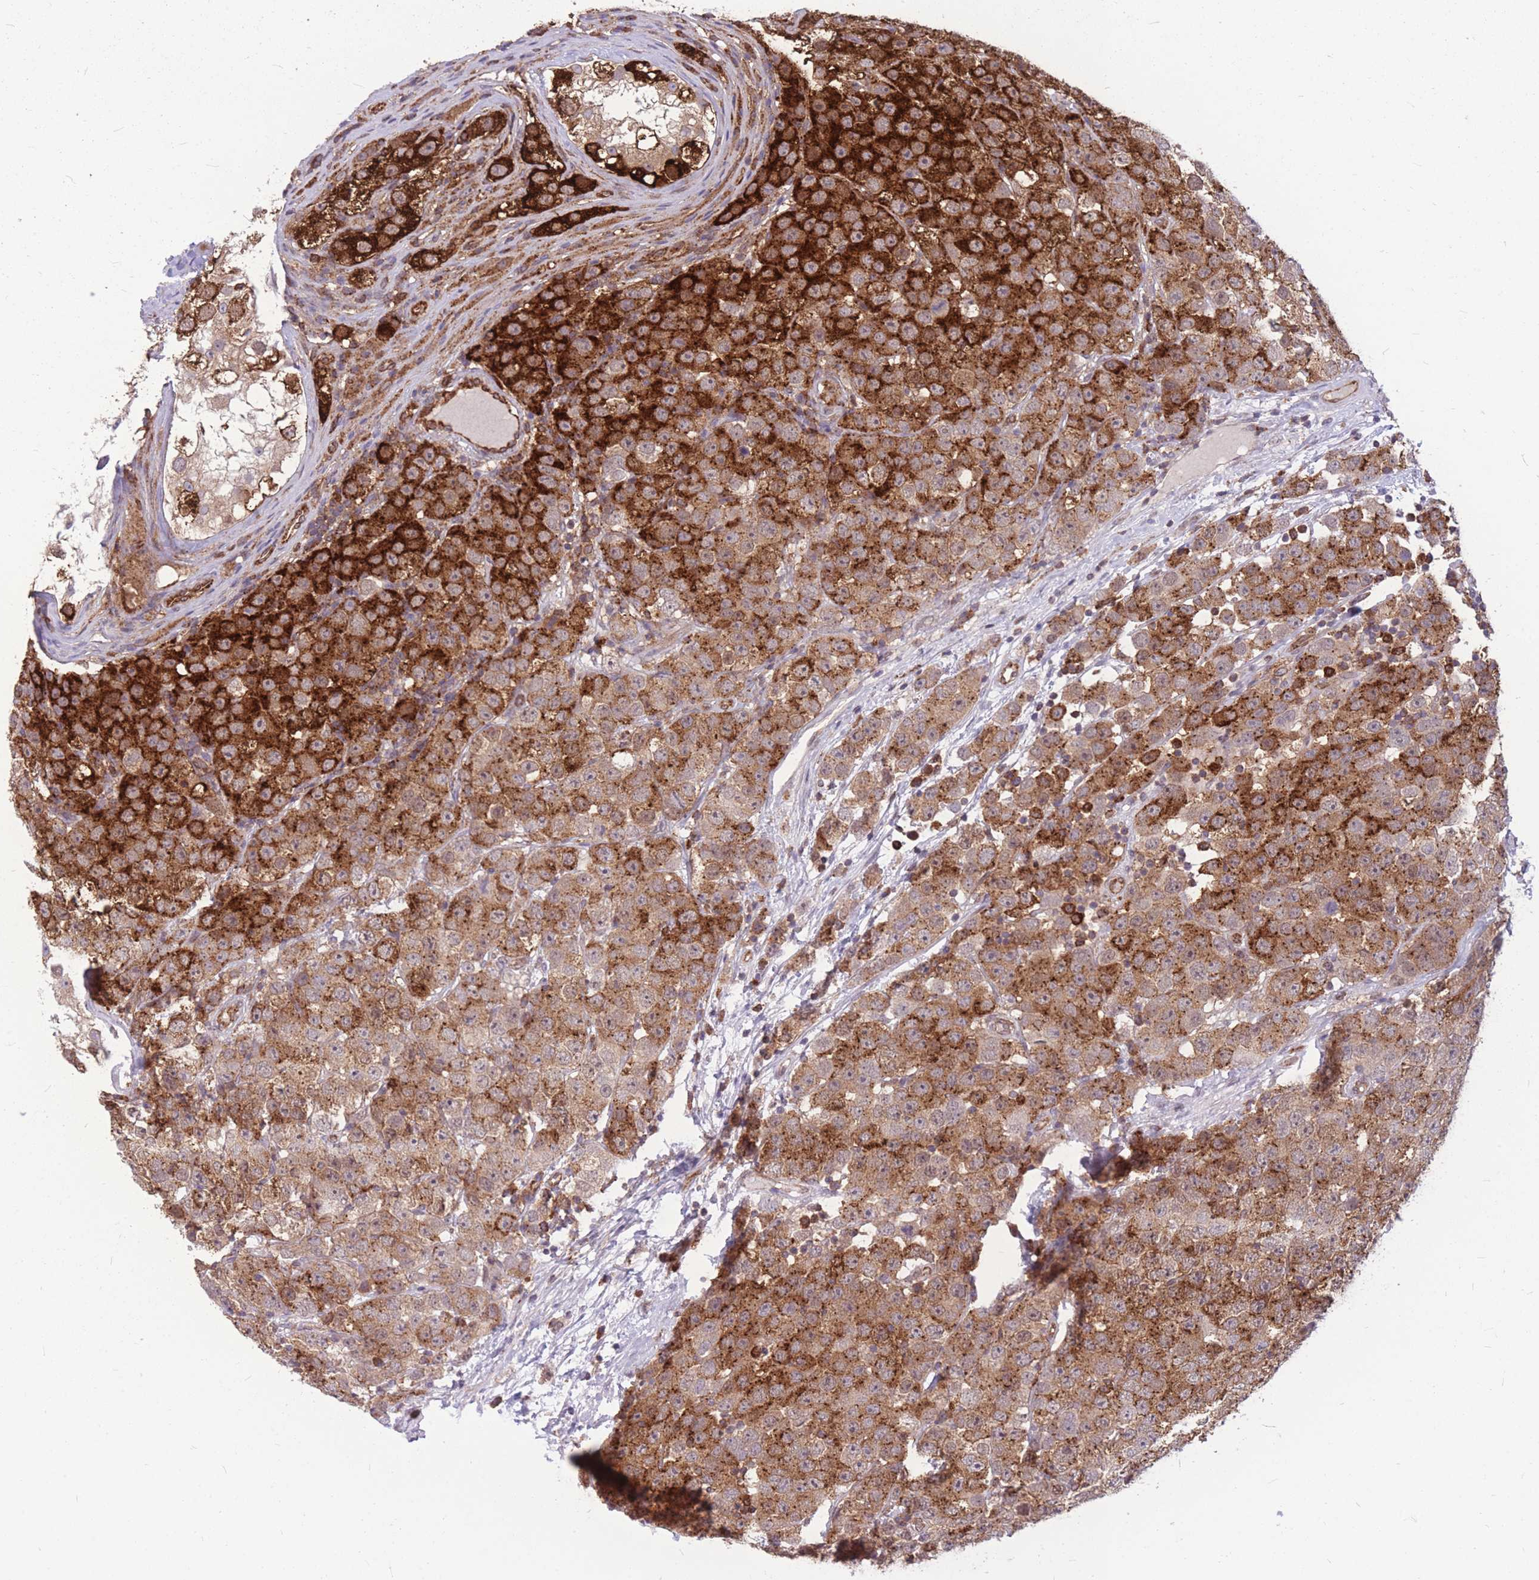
{"staining": {"intensity": "strong", "quantity": ">75%", "location": "cytoplasmic/membranous"}, "tissue": "testis cancer", "cell_type": "Tumor cells", "image_type": "cancer", "snomed": [{"axis": "morphology", "description": "Seminoma, NOS"}, {"axis": "topography", "description": "Testis"}], "caption": "Immunohistochemistry (IHC) of human testis cancer (seminoma) shows high levels of strong cytoplasmic/membranous positivity in about >75% of tumor cells.", "gene": "TCF20", "patient": {"sex": "male", "age": 28}}